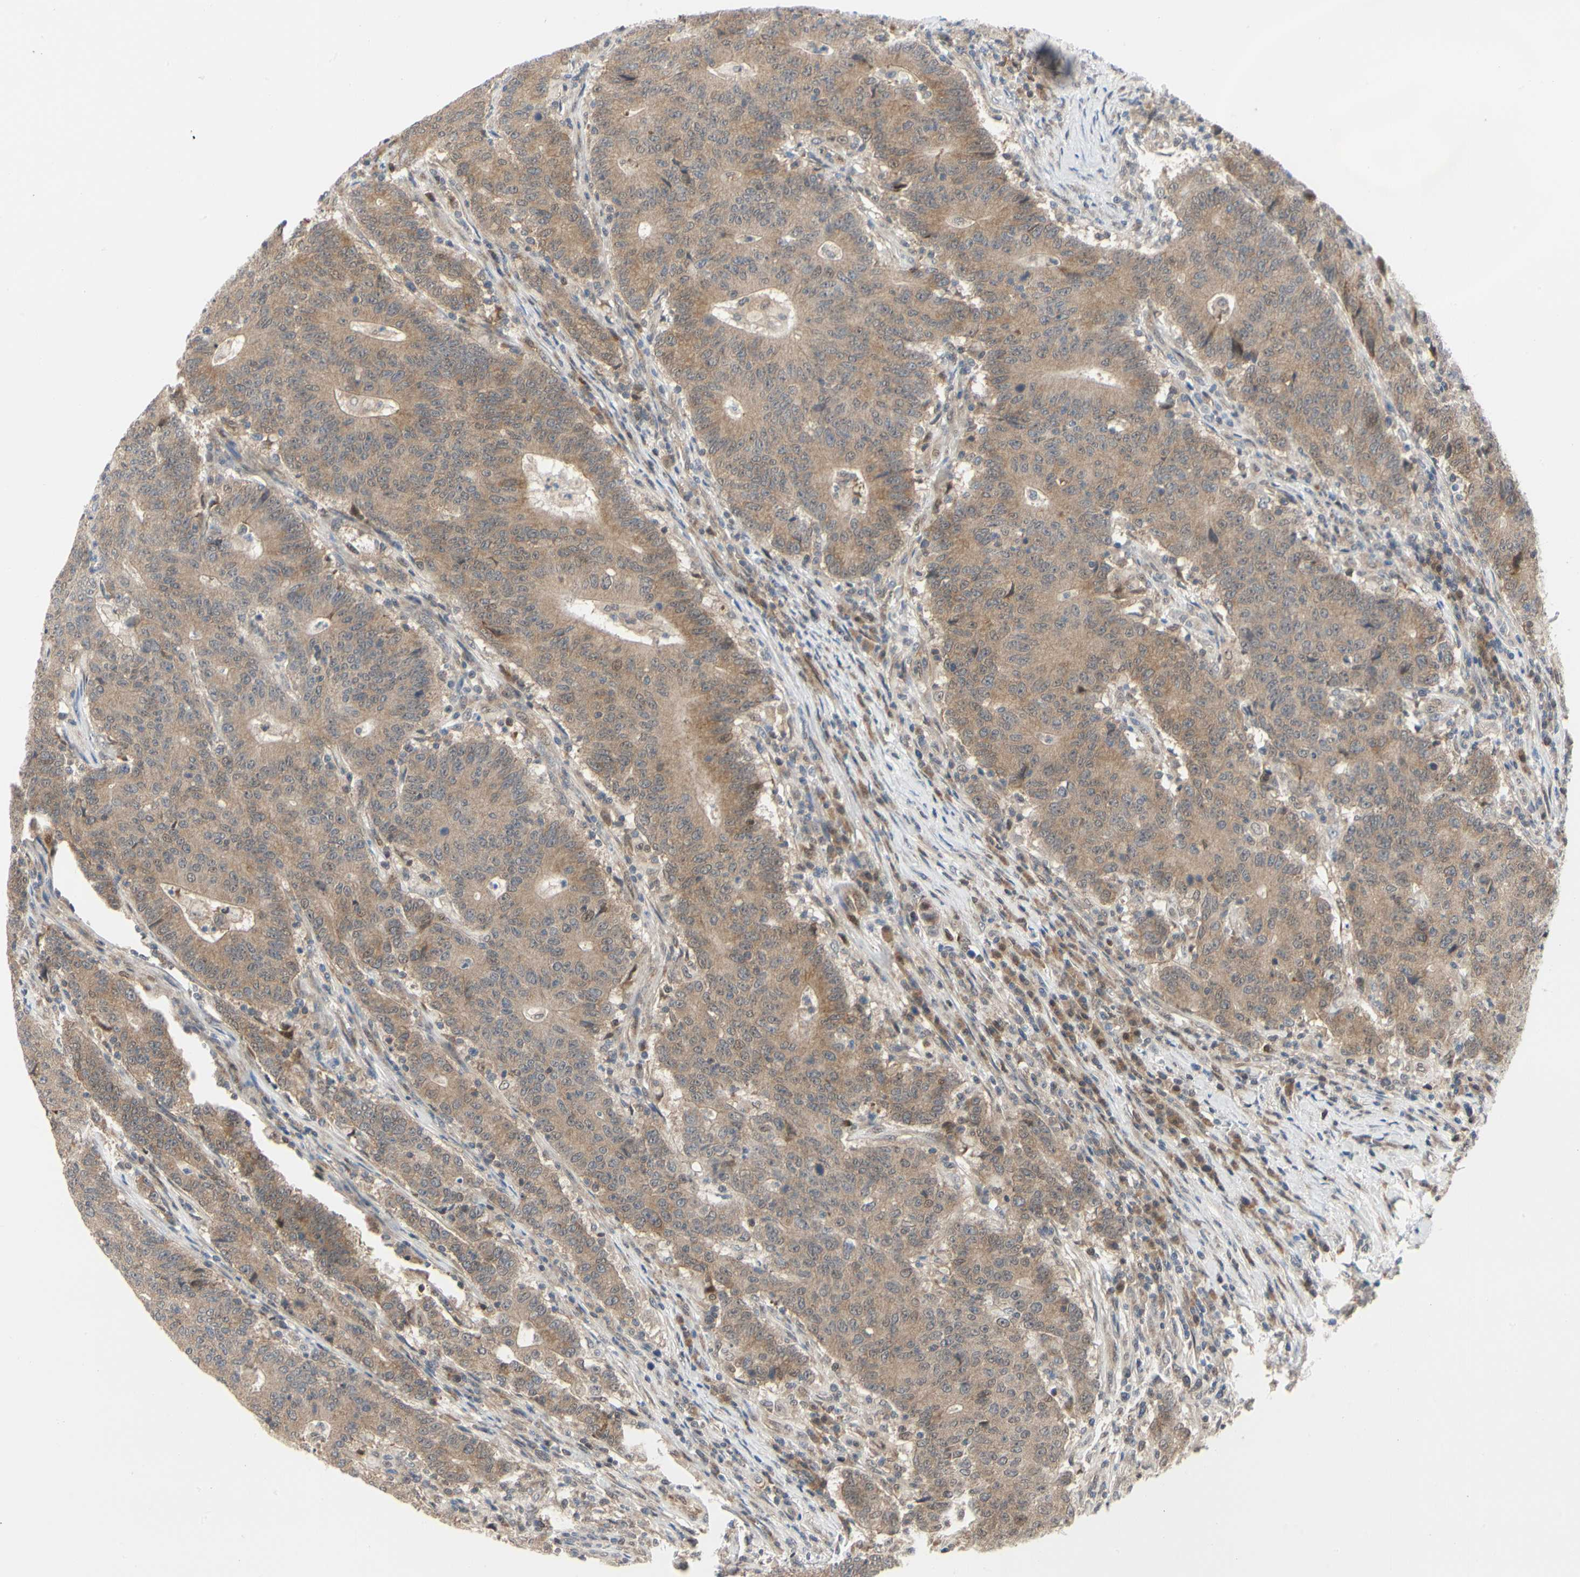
{"staining": {"intensity": "strong", "quantity": ">75%", "location": "cytoplasmic/membranous"}, "tissue": "colorectal cancer", "cell_type": "Tumor cells", "image_type": "cancer", "snomed": [{"axis": "morphology", "description": "Normal tissue, NOS"}, {"axis": "morphology", "description": "Adenocarcinoma, NOS"}, {"axis": "topography", "description": "Colon"}], "caption": "This photomicrograph reveals immunohistochemistry staining of human colorectal cancer, with high strong cytoplasmic/membranous expression in approximately >75% of tumor cells.", "gene": "CDK5", "patient": {"sex": "female", "age": 75}}